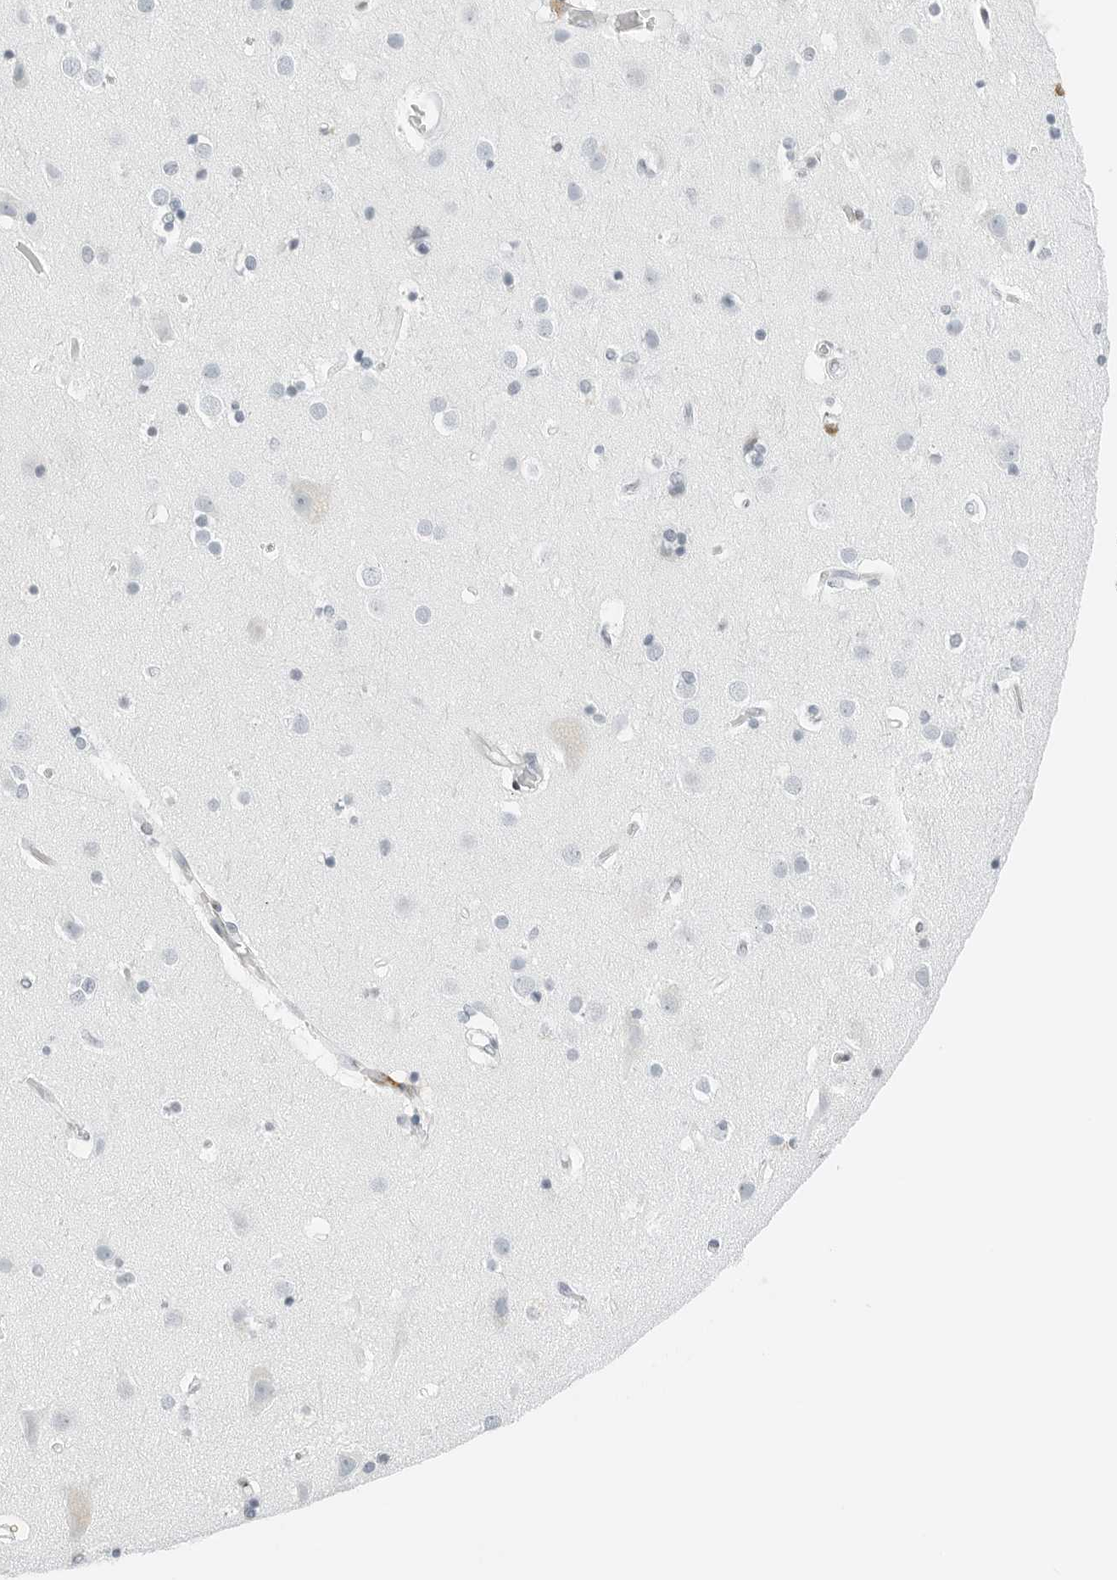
{"staining": {"intensity": "negative", "quantity": "none", "location": "none"}, "tissue": "cerebral cortex", "cell_type": "Endothelial cells", "image_type": "normal", "snomed": [{"axis": "morphology", "description": "Normal tissue, NOS"}, {"axis": "topography", "description": "Cerebral cortex"}], "caption": "High power microscopy micrograph of an IHC histopathology image of normal cerebral cortex, revealing no significant staining in endothelial cells.", "gene": "P4HA2", "patient": {"sex": "male", "age": 54}}